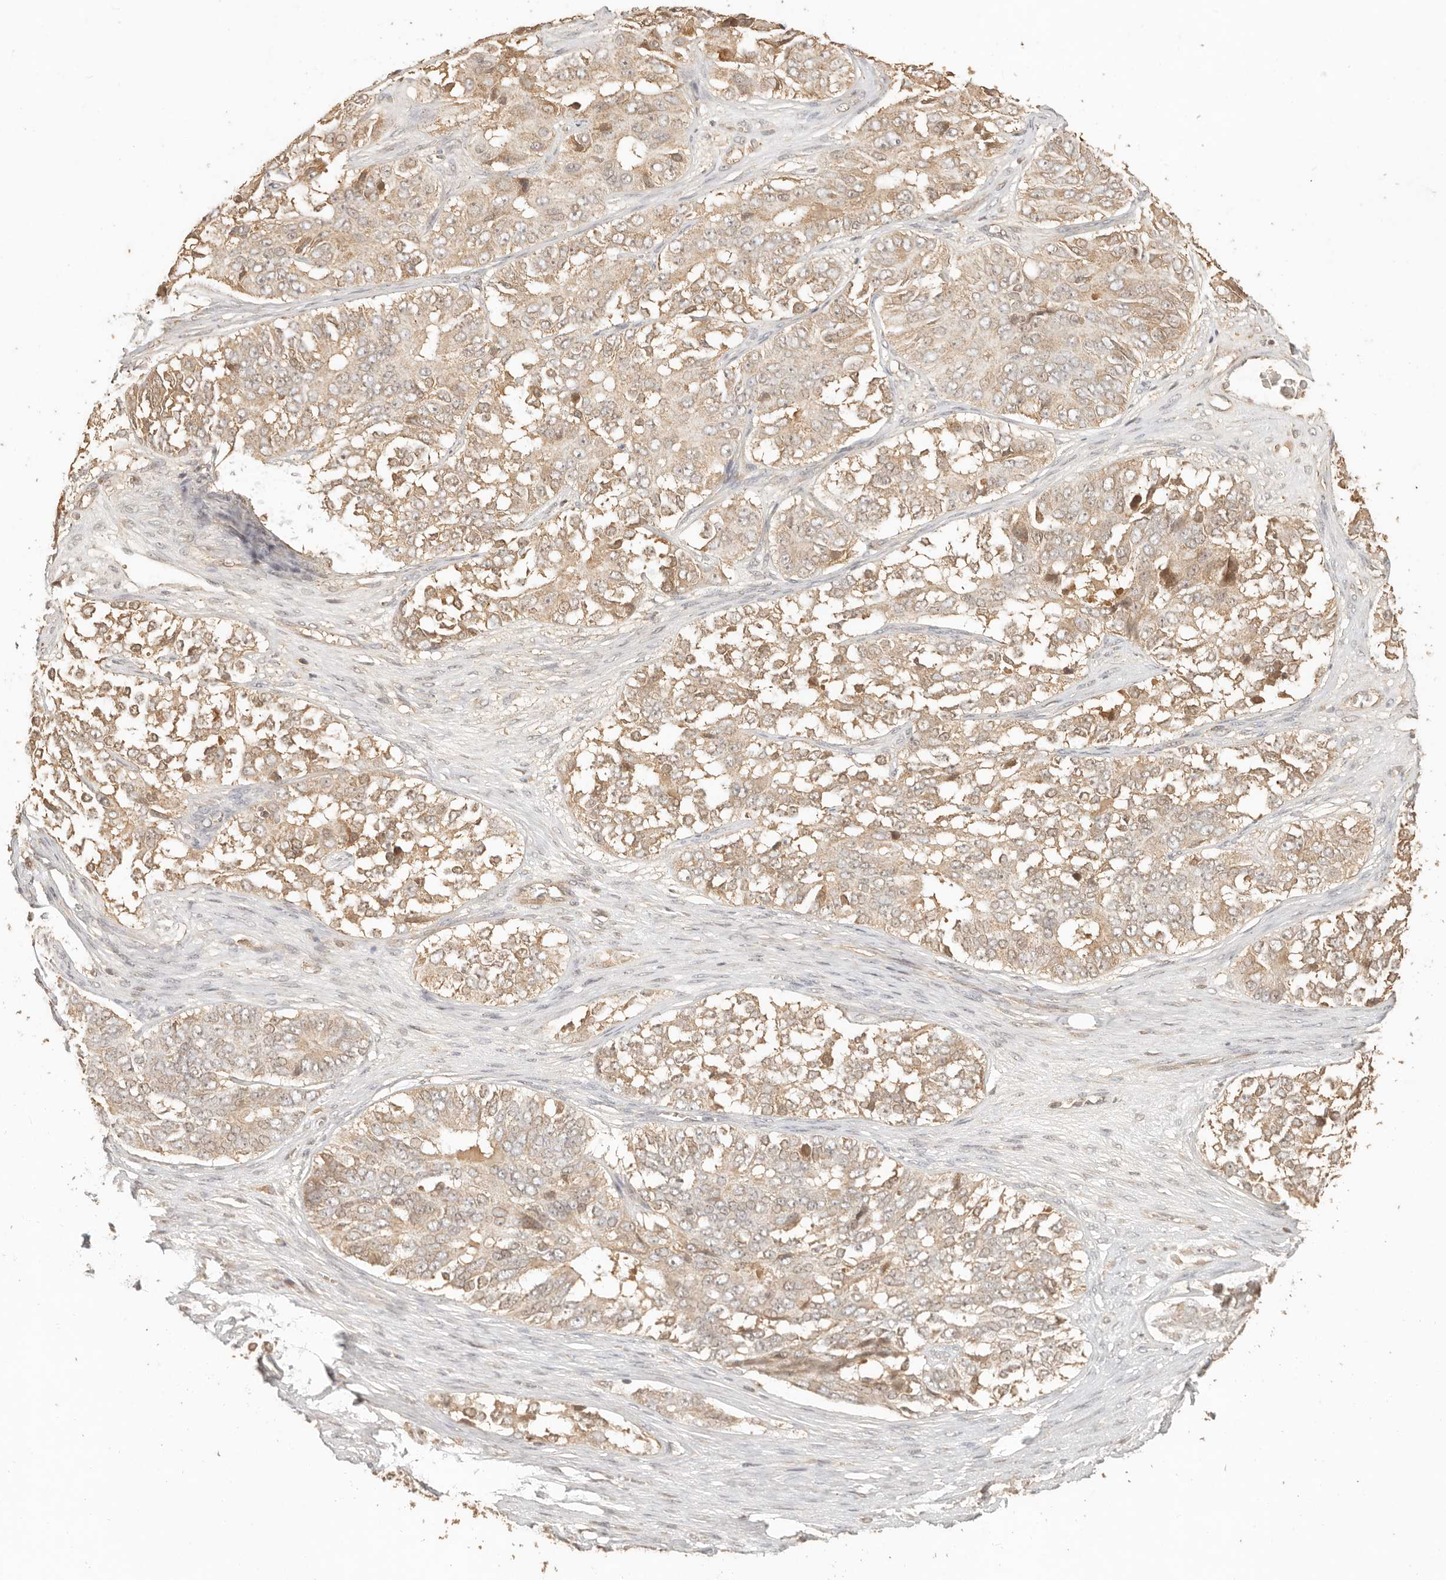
{"staining": {"intensity": "weak", "quantity": ">75%", "location": "cytoplasmic/membranous"}, "tissue": "ovarian cancer", "cell_type": "Tumor cells", "image_type": "cancer", "snomed": [{"axis": "morphology", "description": "Carcinoma, endometroid"}, {"axis": "topography", "description": "Ovary"}], "caption": "Immunohistochemistry (IHC) histopathology image of neoplastic tissue: human ovarian endometroid carcinoma stained using immunohistochemistry (IHC) displays low levels of weak protein expression localized specifically in the cytoplasmic/membranous of tumor cells, appearing as a cytoplasmic/membranous brown color.", "gene": "INTS11", "patient": {"sex": "female", "age": 51}}